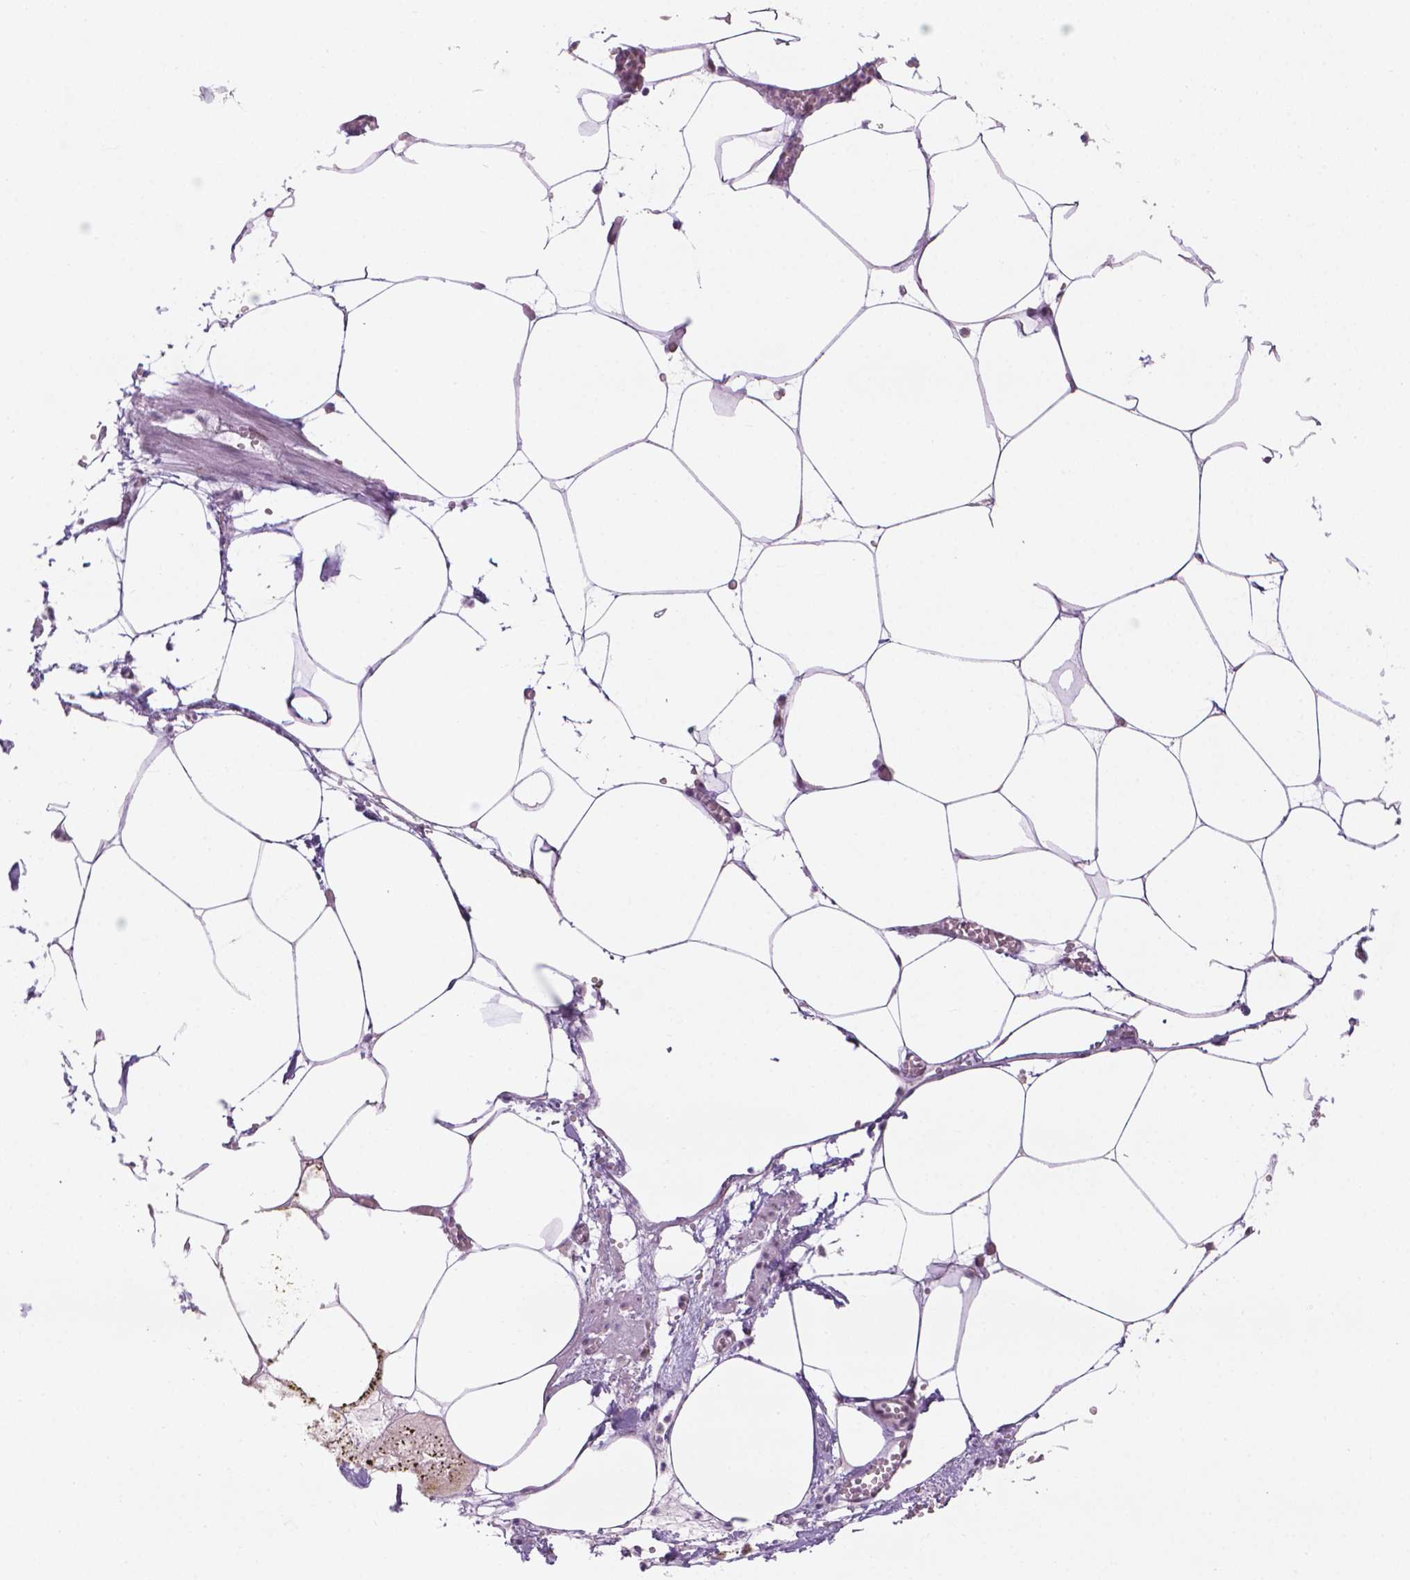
{"staining": {"intensity": "moderate", "quantity": "25%-75%", "location": "nuclear"}, "tissue": "adipose tissue", "cell_type": "Adipocytes", "image_type": "normal", "snomed": [{"axis": "morphology", "description": "Normal tissue, NOS"}, {"axis": "topography", "description": "Adipose tissue"}, {"axis": "topography", "description": "Pancreas"}, {"axis": "topography", "description": "Peripheral nerve tissue"}], "caption": "A brown stain labels moderate nuclear staining of a protein in adipocytes of benign adipose tissue. The staining is performed using DAB brown chromogen to label protein expression. The nuclei are counter-stained blue using hematoxylin.", "gene": "HES7", "patient": {"sex": "female", "age": 58}}